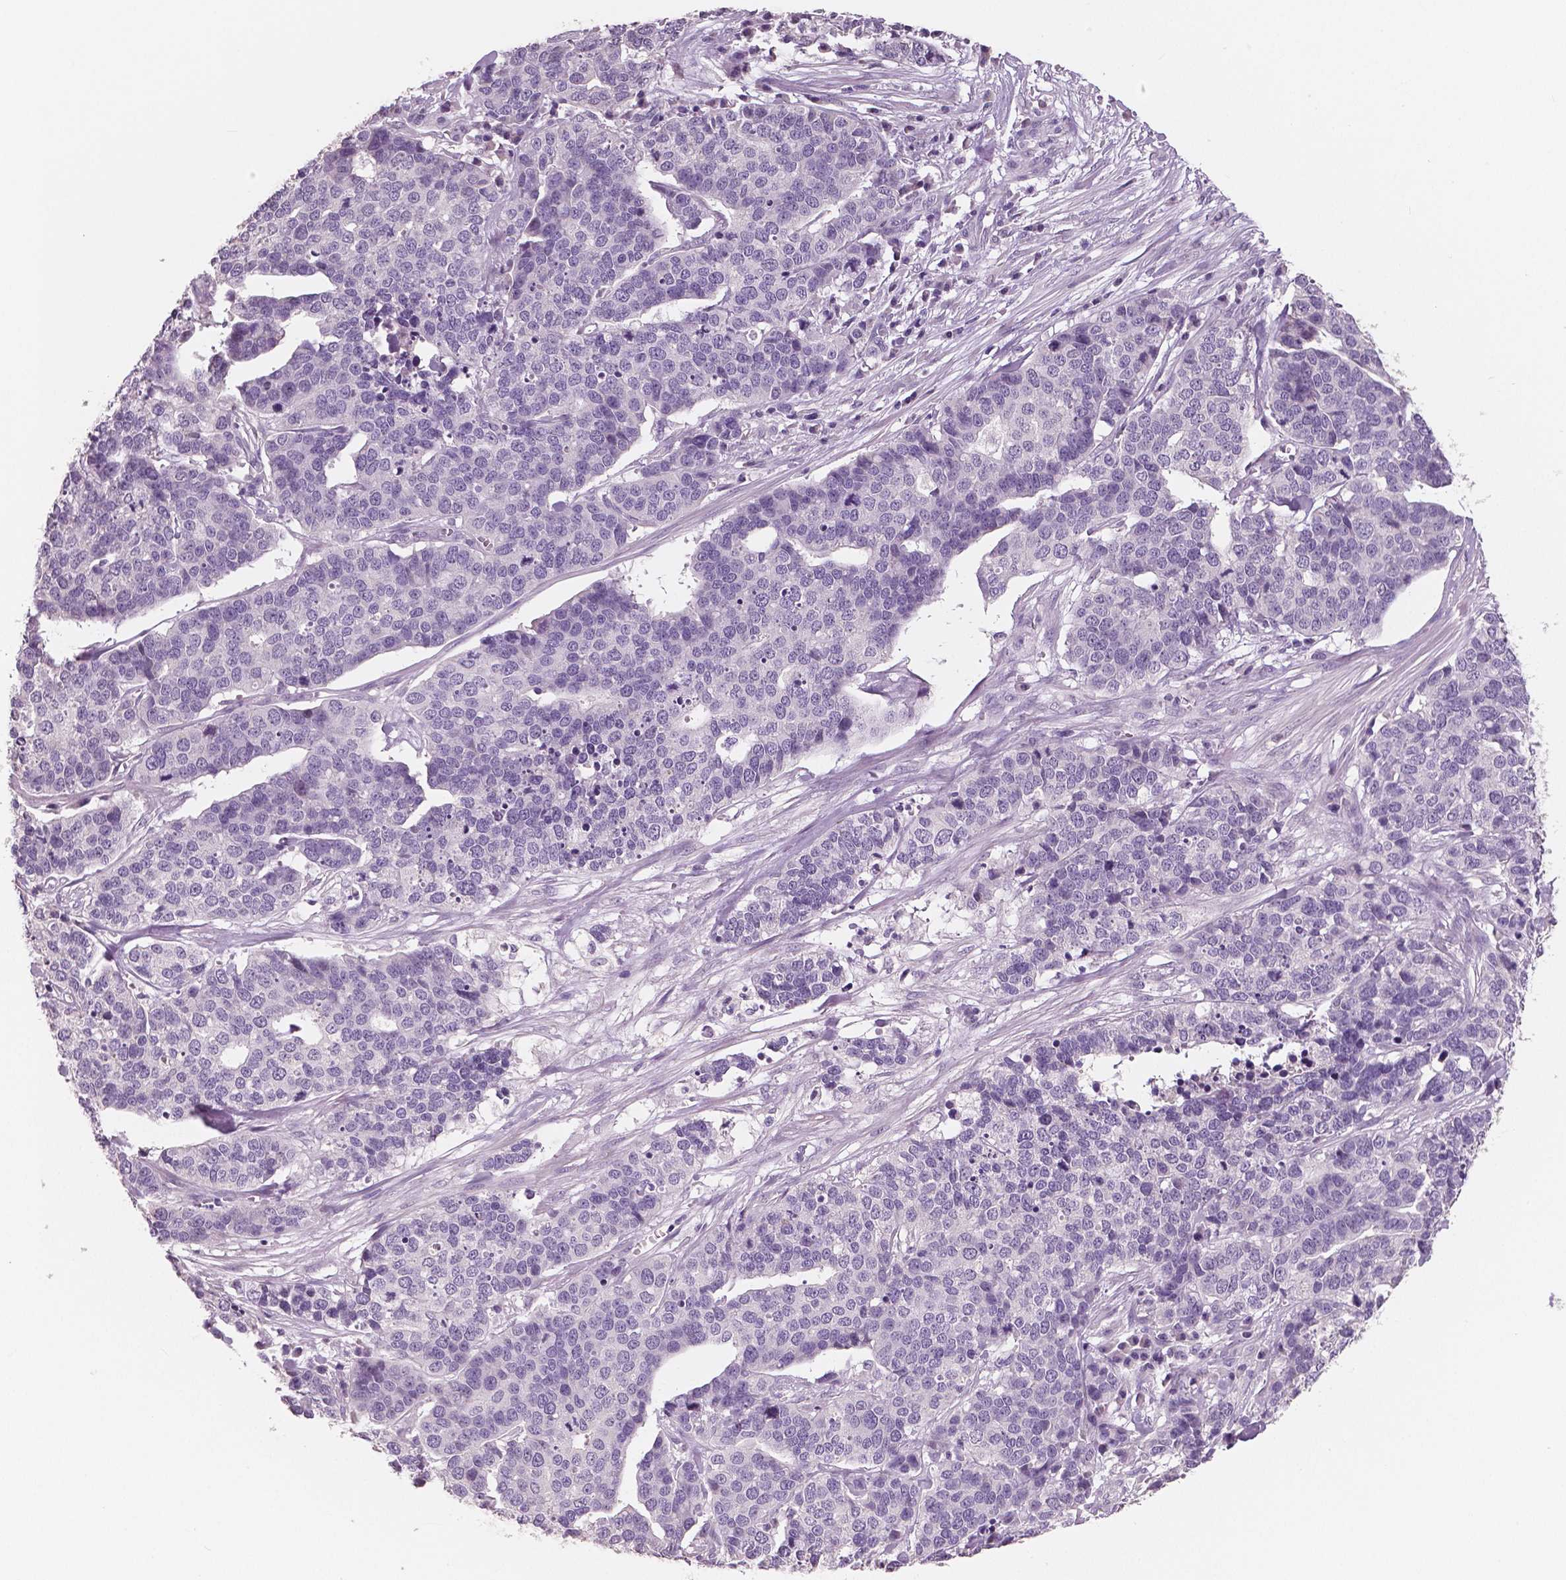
{"staining": {"intensity": "negative", "quantity": "none", "location": "none"}, "tissue": "ovarian cancer", "cell_type": "Tumor cells", "image_type": "cancer", "snomed": [{"axis": "morphology", "description": "Carcinoma, endometroid"}, {"axis": "topography", "description": "Ovary"}], "caption": "There is no significant staining in tumor cells of endometroid carcinoma (ovarian).", "gene": "NECAB1", "patient": {"sex": "female", "age": 65}}